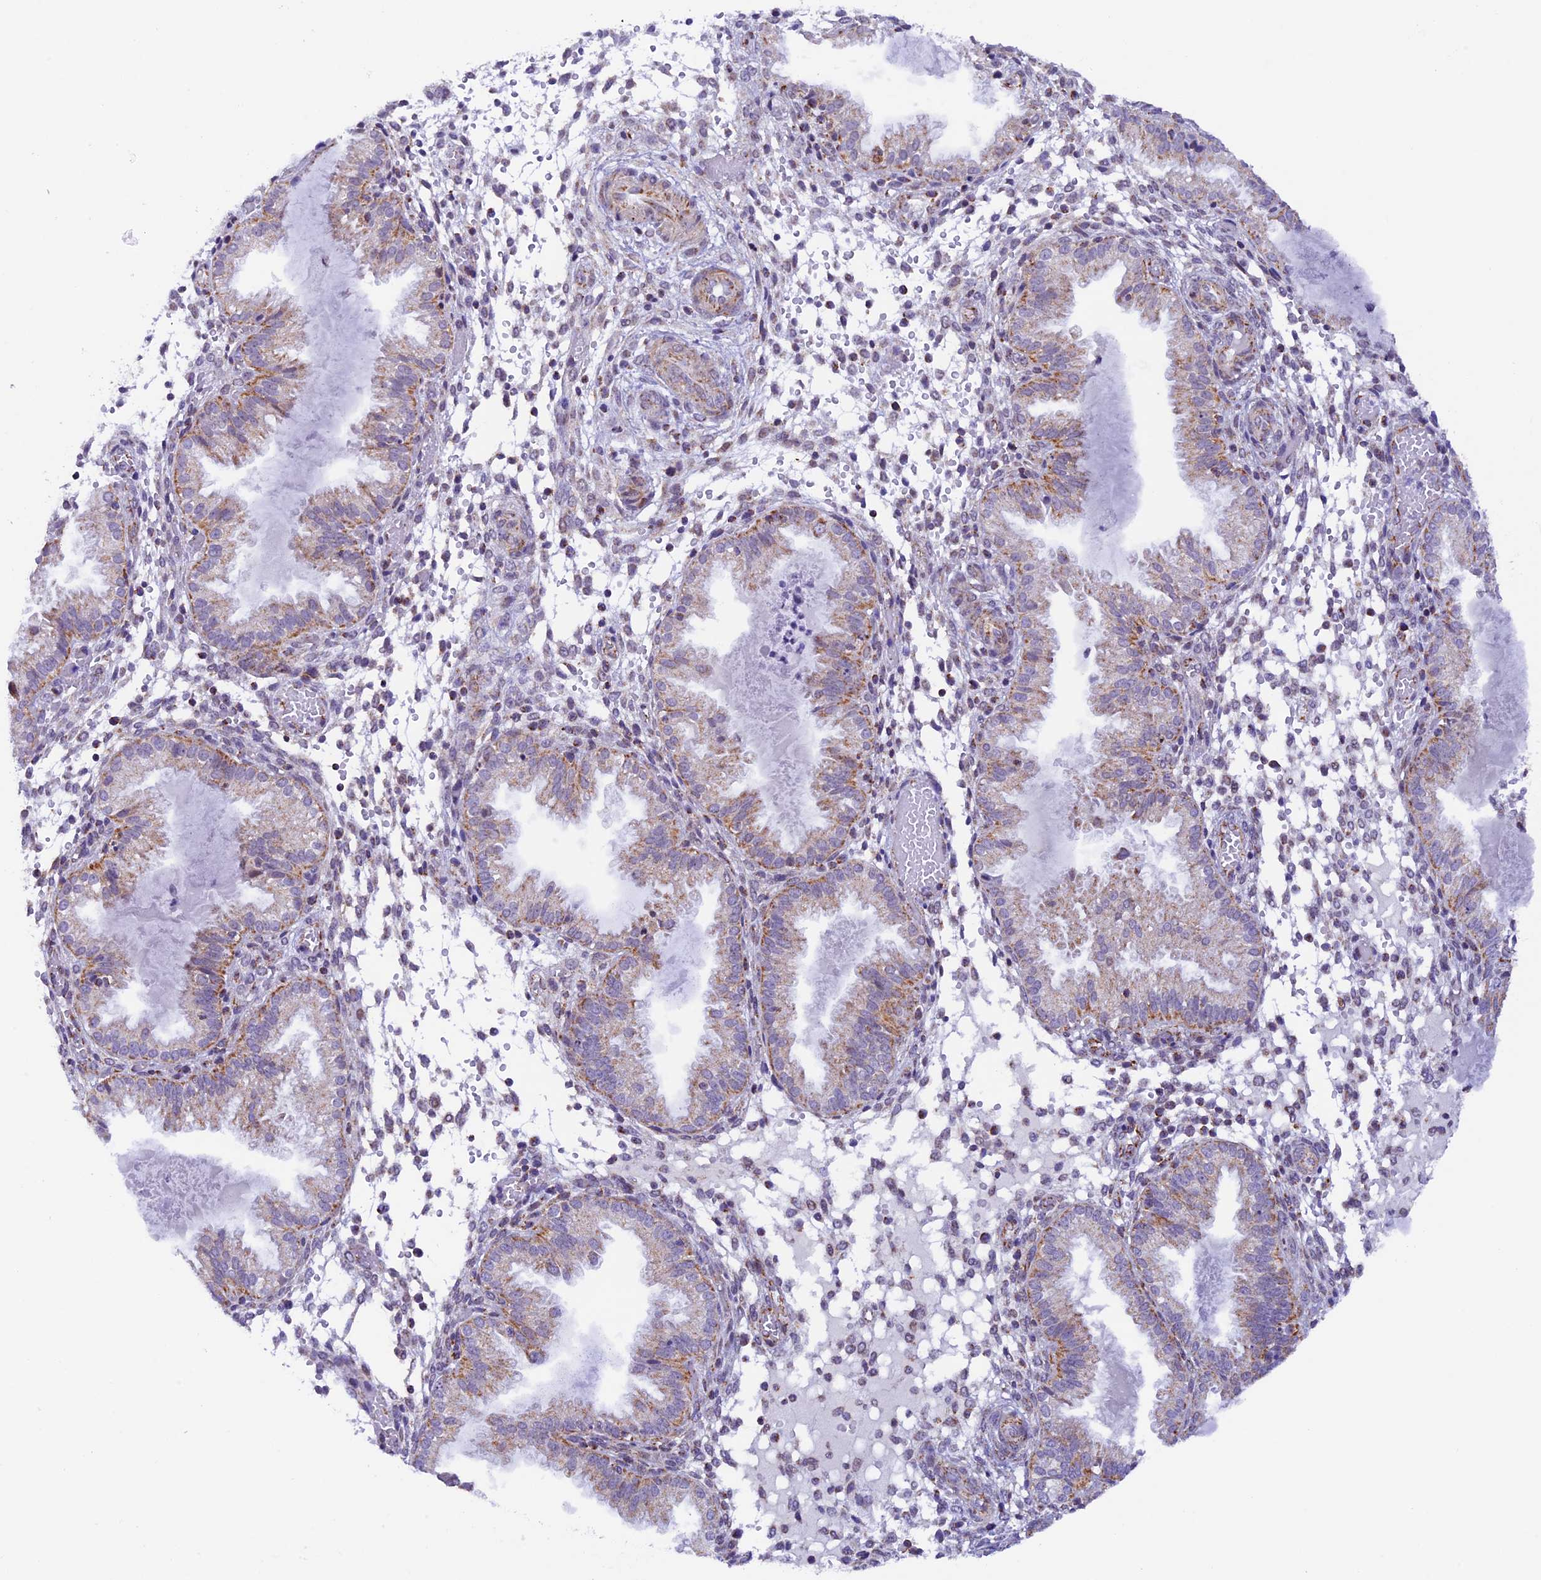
{"staining": {"intensity": "negative", "quantity": "none", "location": "none"}, "tissue": "endometrium", "cell_type": "Cells in endometrial stroma", "image_type": "normal", "snomed": [{"axis": "morphology", "description": "Normal tissue, NOS"}, {"axis": "topography", "description": "Endometrium"}], "caption": "The IHC photomicrograph has no significant staining in cells in endometrial stroma of endometrium.", "gene": "TFAM", "patient": {"sex": "female", "age": 33}}